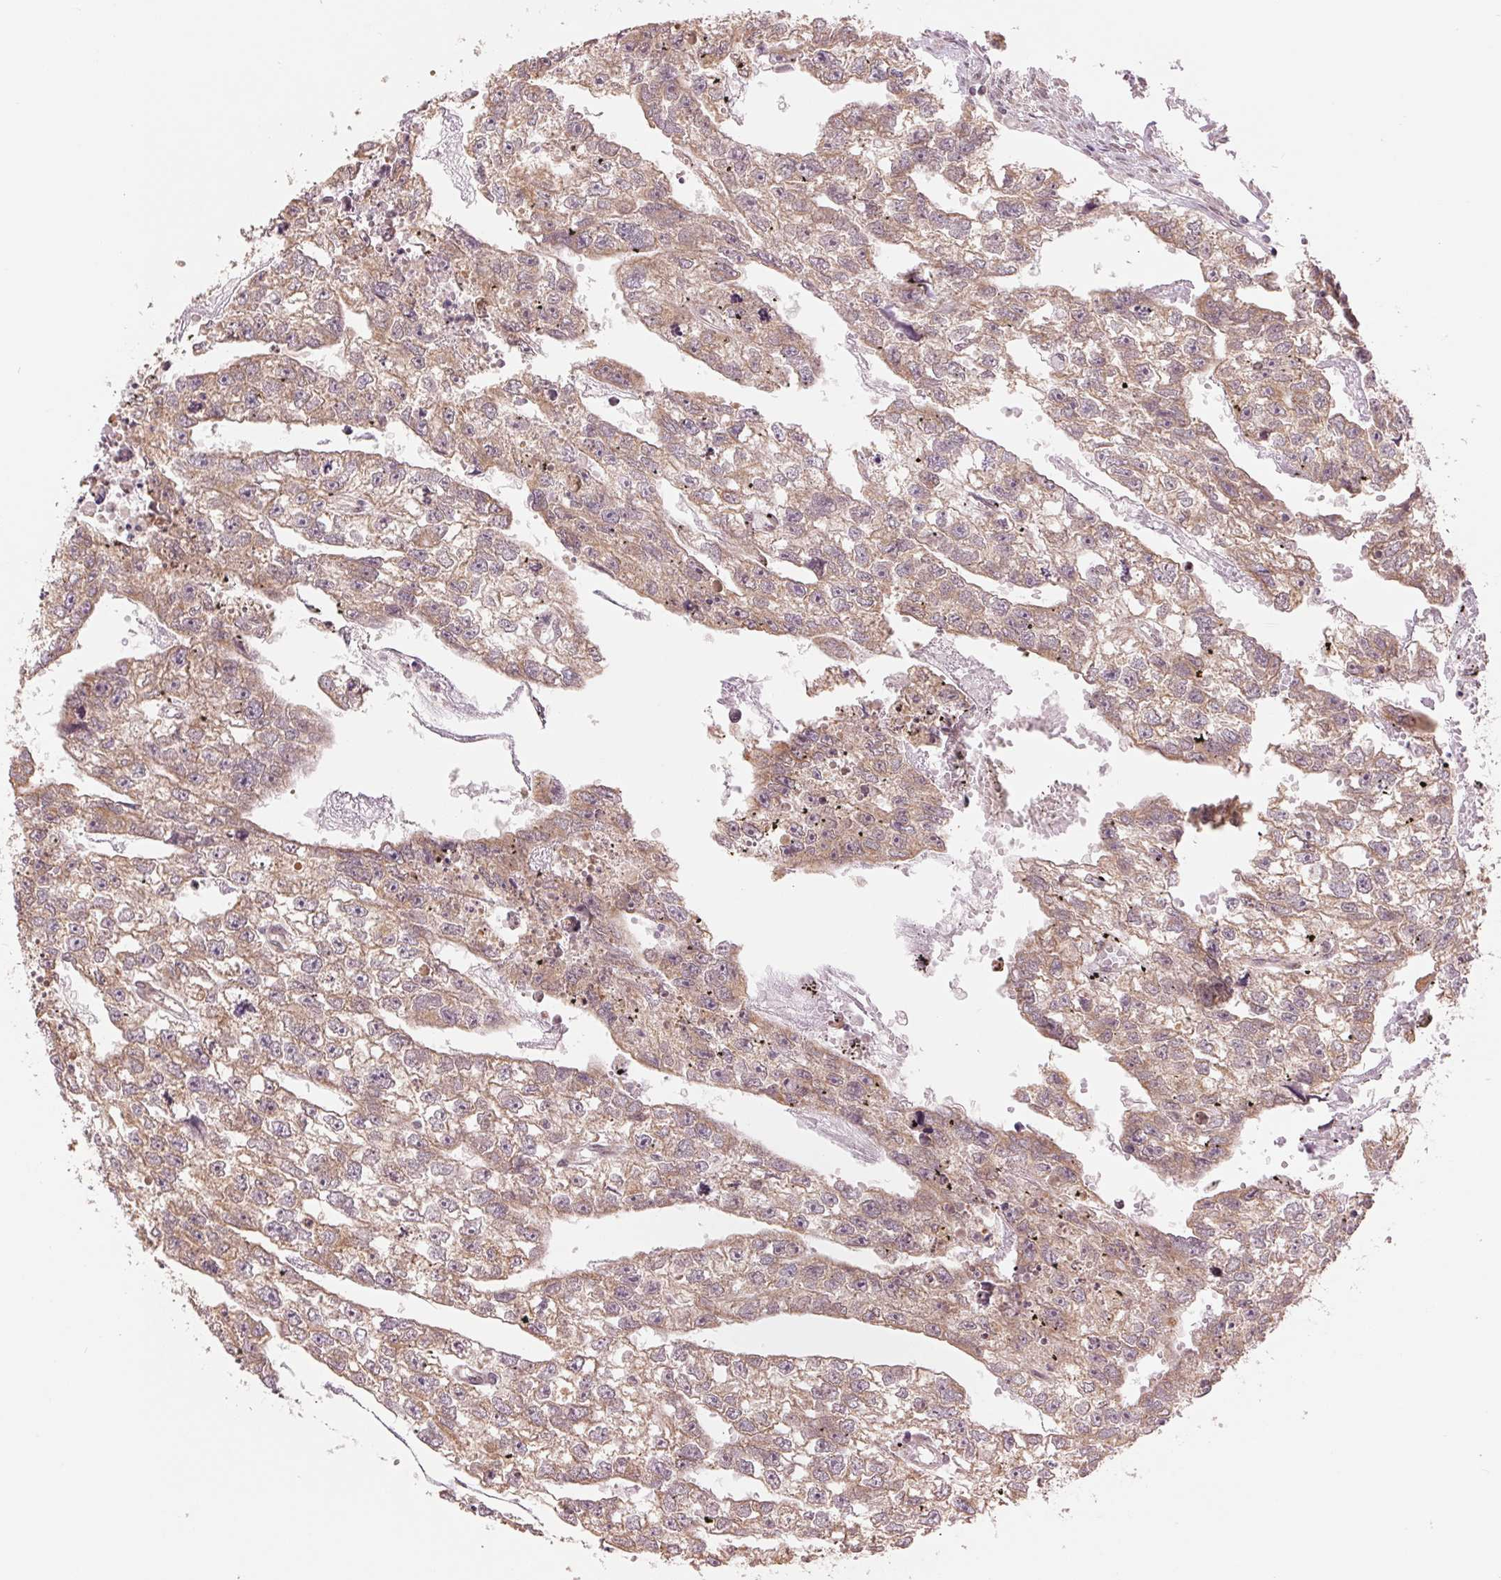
{"staining": {"intensity": "weak", "quantity": ">75%", "location": "cytoplasmic/membranous"}, "tissue": "testis cancer", "cell_type": "Tumor cells", "image_type": "cancer", "snomed": [{"axis": "morphology", "description": "Carcinoma, Embryonal, NOS"}, {"axis": "morphology", "description": "Teratoma, malignant, NOS"}, {"axis": "topography", "description": "Testis"}], "caption": "Immunohistochemistry (IHC) of malignant teratoma (testis) demonstrates low levels of weak cytoplasmic/membranous expression in approximately >75% of tumor cells.", "gene": "ERI3", "patient": {"sex": "male", "age": 44}}